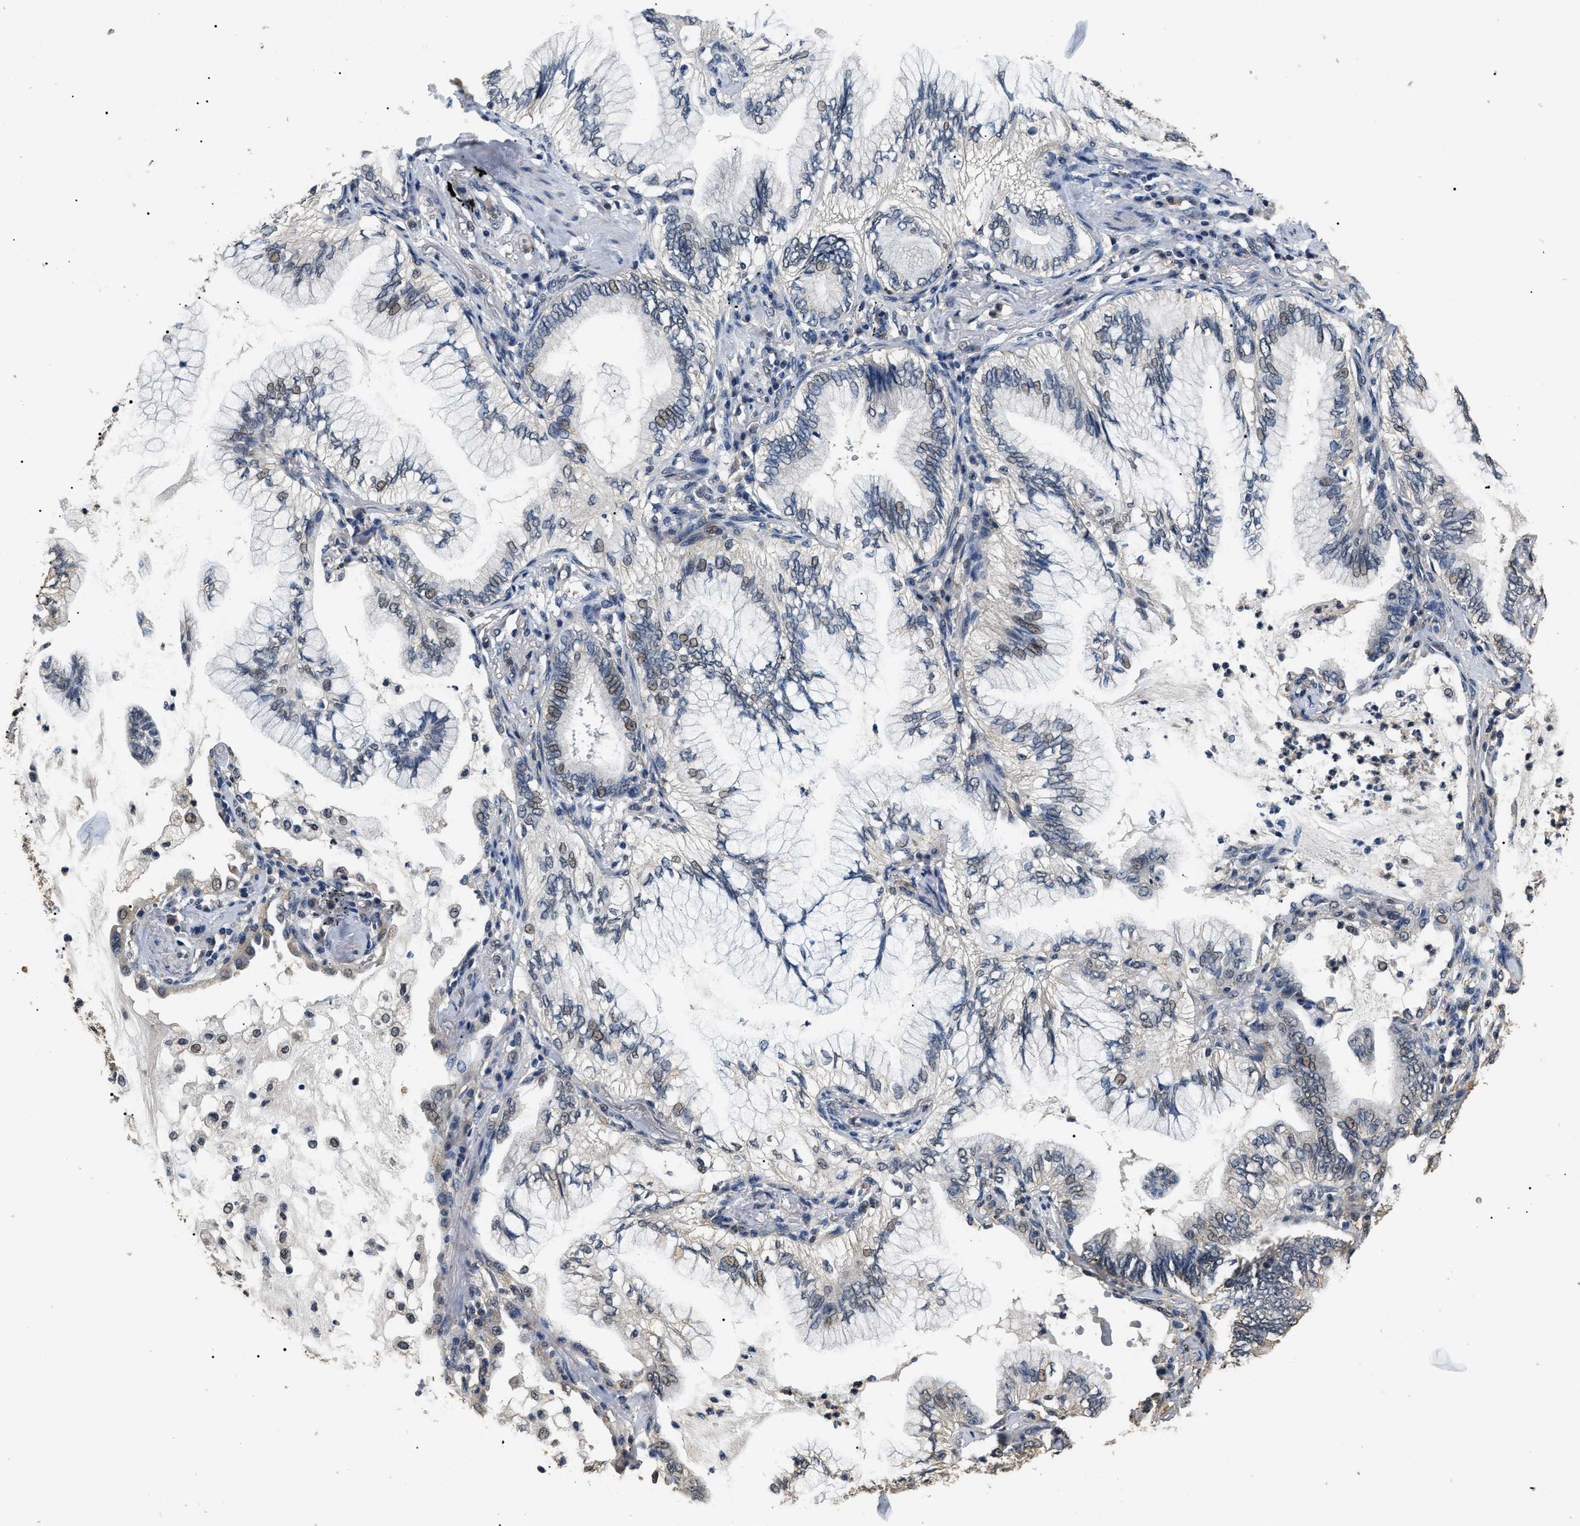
{"staining": {"intensity": "weak", "quantity": "<25%", "location": "nuclear"}, "tissue": "lung cancer", "cell_type": "Tumor cells", "image_type": "cancer", "snomed": [{"axis": "morphology", "description": "Normal tissue, NOS"}, {"axis": "morphology", "description": "Adenocarcinoma, NOS"}, {"axis": "topography", "description": "Bronchus"}, {"axis": "topography", "description": "Lung"}], "caption": "Immunohistochemical staining of lung cancer reveals no significant expression in tumor cells.", "gene": "PSMD8", "patient": {"sex": "female", "age": 70}}